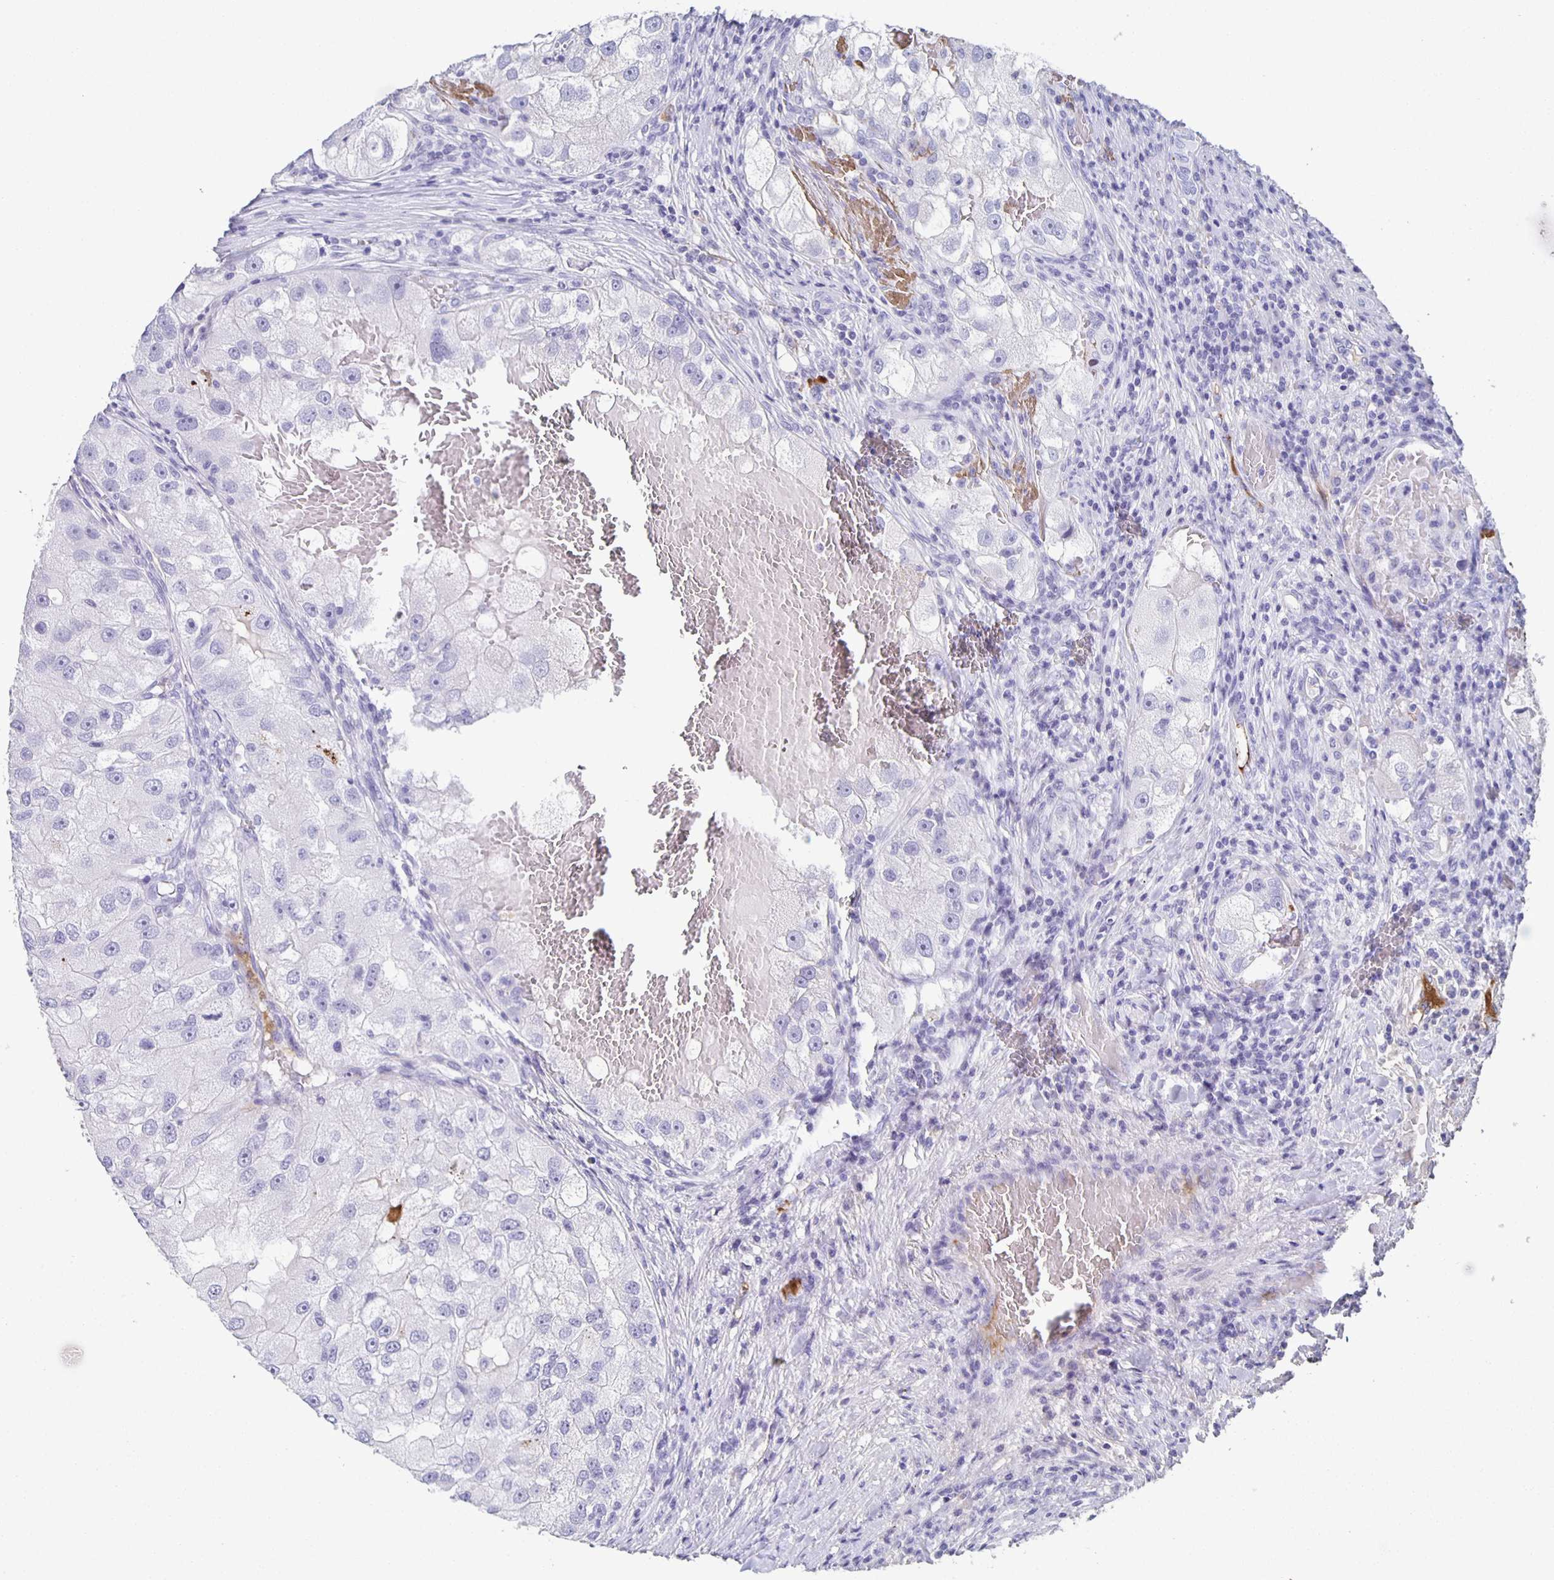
{"staining": {"intensity": "negative", "quantity": "none", "location": "none"}, "tissue": "renal cancer", "cell_type": "Tumor cells", "image_type": "cancer", "snomed": [{"axis": "morphology", "description": "Adenocarcinoma, NOS"}, {"axis": "topography", "description": "Kidney"}], "caption": "Immunohistochemistry (IHC) histopathology image of neoplastic tissue: human renal adenocarcinoma stained with DAB (3,3'-diaminobenzidine) displays no significant protein positivity in tumor cells.", "gene": "FGA", "patient": {"sex": "male", "age": 63}}